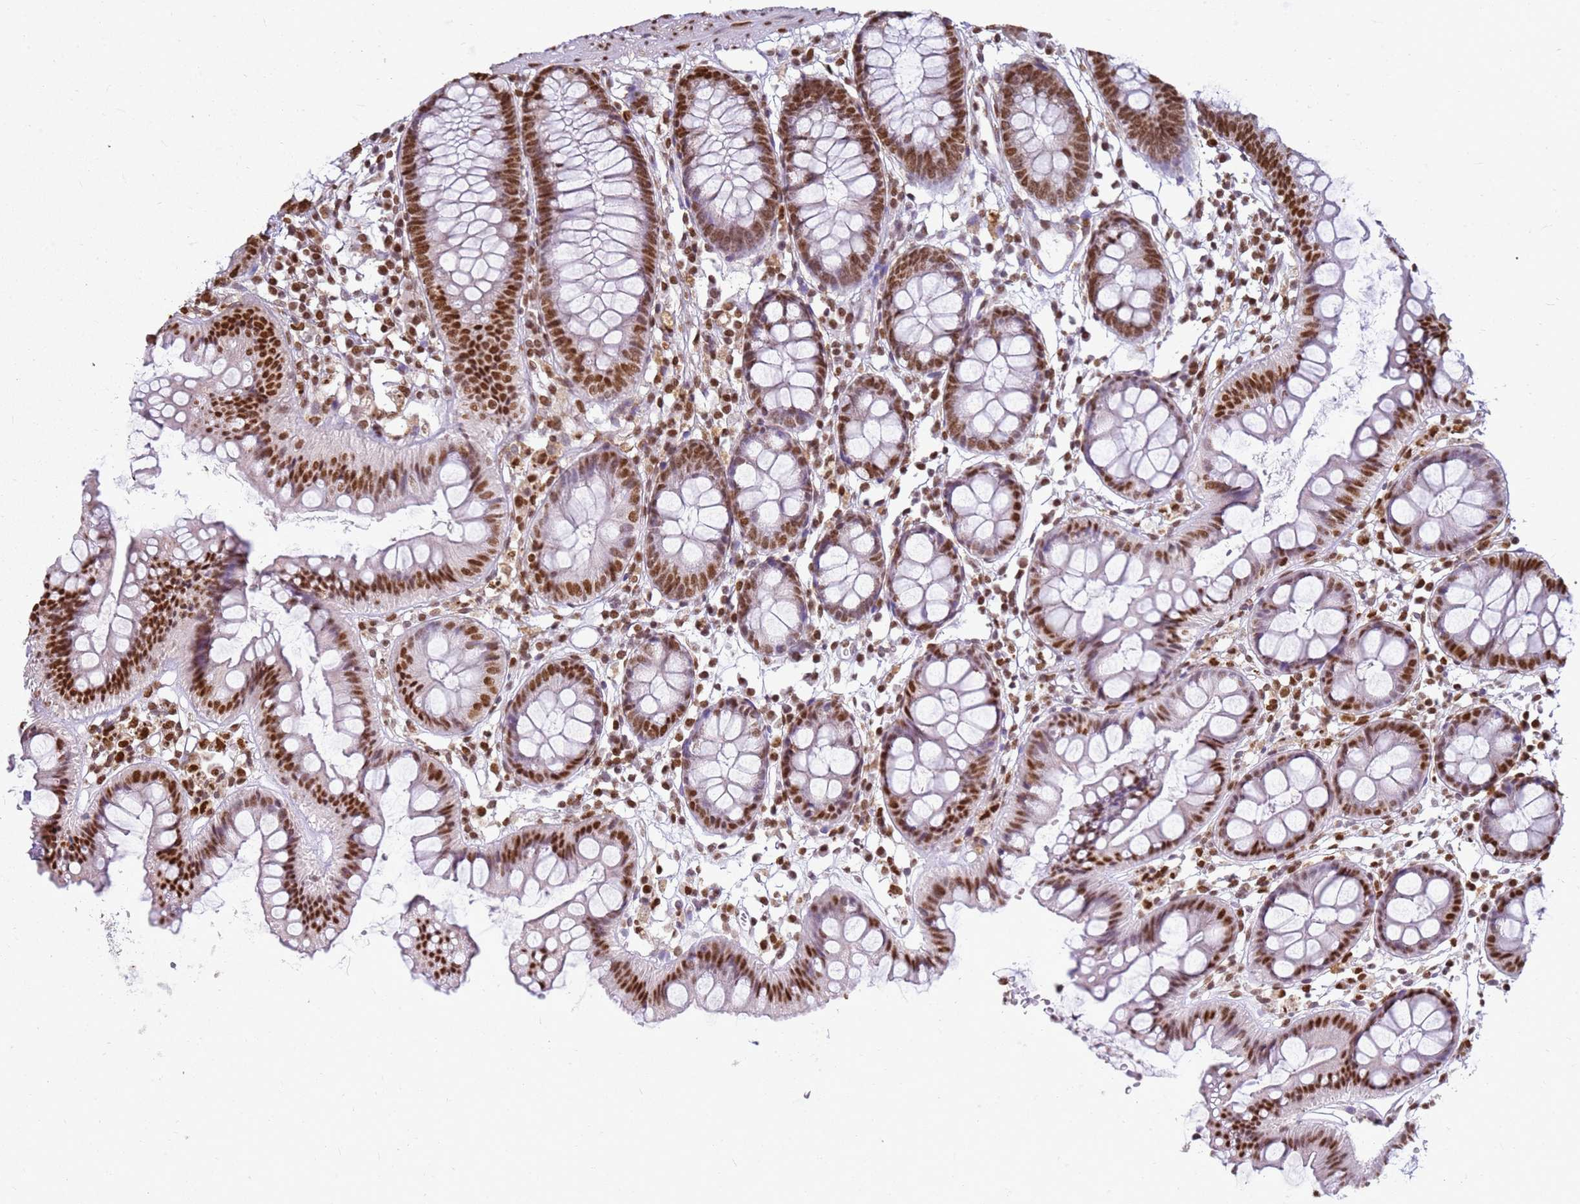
{"staining": {"intensity": "moderate", "quantity": ">75%", "location": "nuclear"}, "tissue": "colon", "cell_type": "Endothelial cells", "image_type": "normal", "snomed": [{"axis": "morphology", "description": "Normal tissue, NOS"}, {"axis": "topography", "description": "Colon"}], "caption": "A brown stain labels moderate nuclear staining of a protein in endothelial cells of benign colon. (IHC, brightfield microscopy, high magnification).", "gene": "APEX1", "patient": {"sex": "female", "age": 84}}